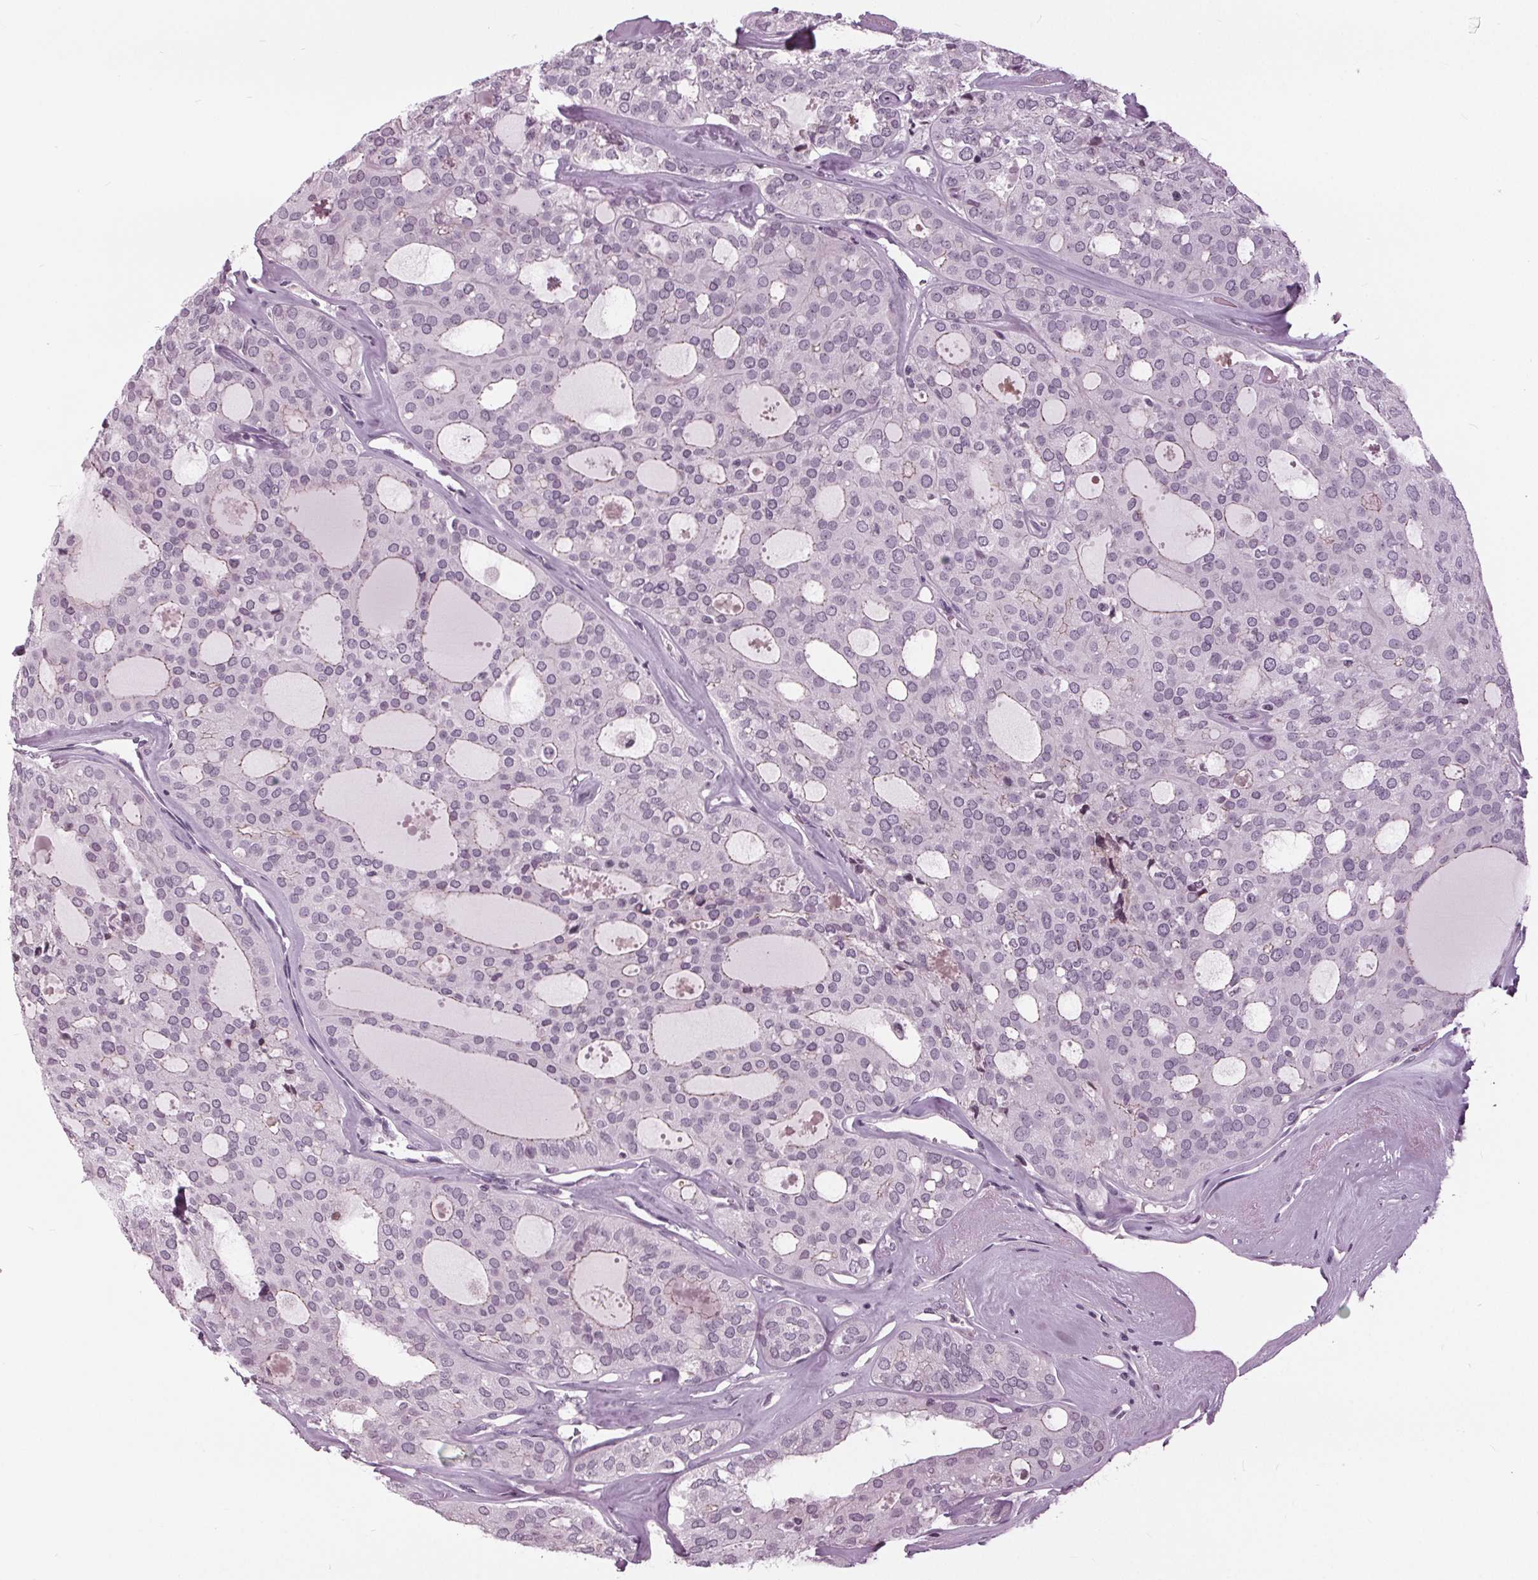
{"staining": {"intensity": "weak", "quantity": "<25%", "location": "cytoplasmic/membranous"}, "tissue": "thyroid cancer", "cell_type": "Tumor cells", "image_type": "cancer", "snomed": [{"axis": "morphology", "description": "Follicular adenoma carcinoma, NOS"}, {"axis": "topography", "description": "Thyroid gland"}], "caption": "IHC histopathology image of neoplastic tissue: human thyroid cancer (follicular adenoma carcinoma) stained with DAB (3,3'-diaminobenzidine) demonstrates no significant protein expression in tumor cells. The staining is performed using DAB brown chromogen with nuclei counter-stained in using hematoxylin.", "gene": "SLC9A4", "patient": {"sex": "male", "age": 75}}